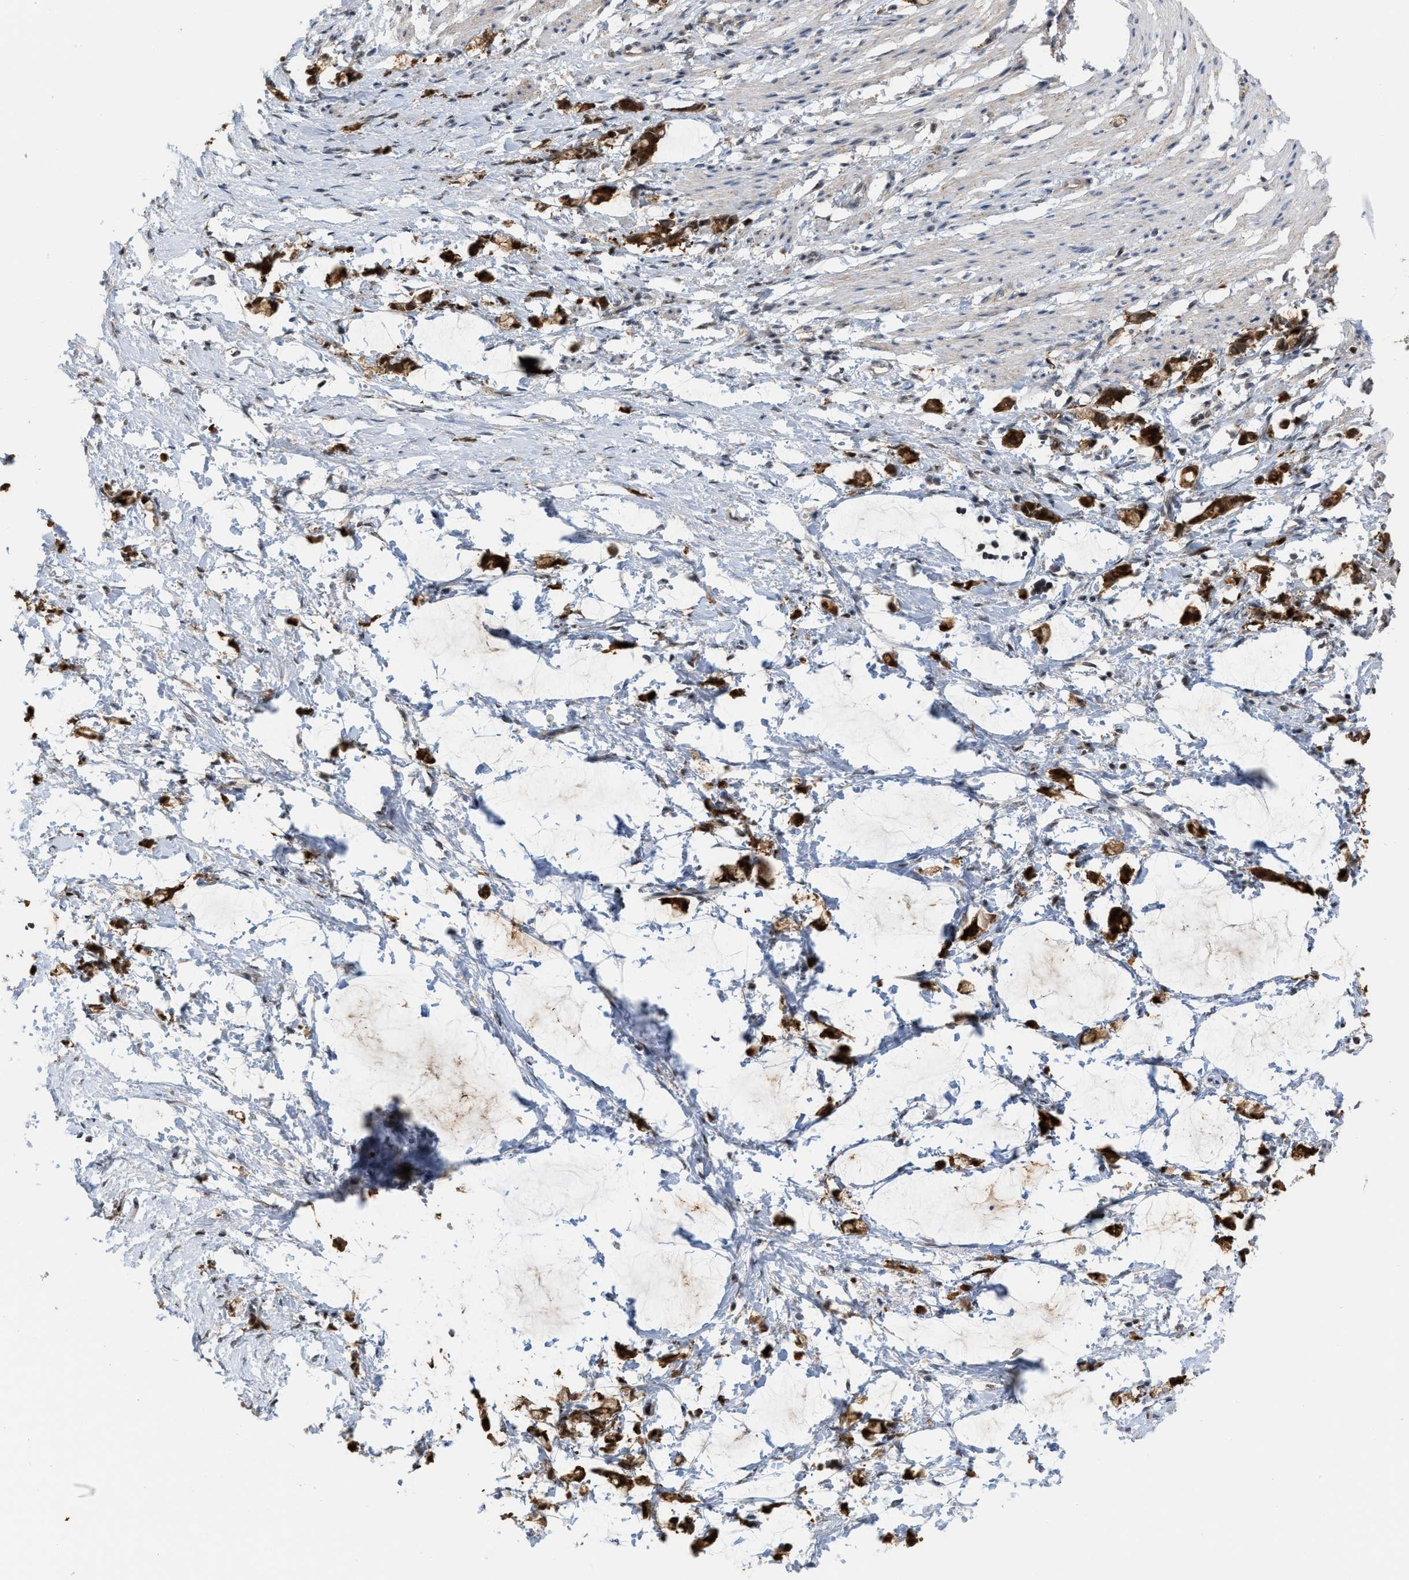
{"staining": {"intensity": "negative", "quantity": "none", "location": "none"}, "tissue": "smooth muscle", "cell_type": "Smooth muscle cells", "image_type": "normal", "snomed": [{"axis": "morphology", "description": "Normal tissue, NOS"}, {"axis": "morphology", "description": "Adenocarcinoma, NOS"}, {"axis": "topography", "description": "Smooth muscle"}, {"axis": "topography", "description": "Colon"}], "caption": "High power microscopy micrograph of an immunohistochemistry photomicrograph of benign smooth muscle, revealing no significant expression in smooth muscle cells.", "gene": "BAIAP2L1", "patient": {"sex": "male", "age": 14}}